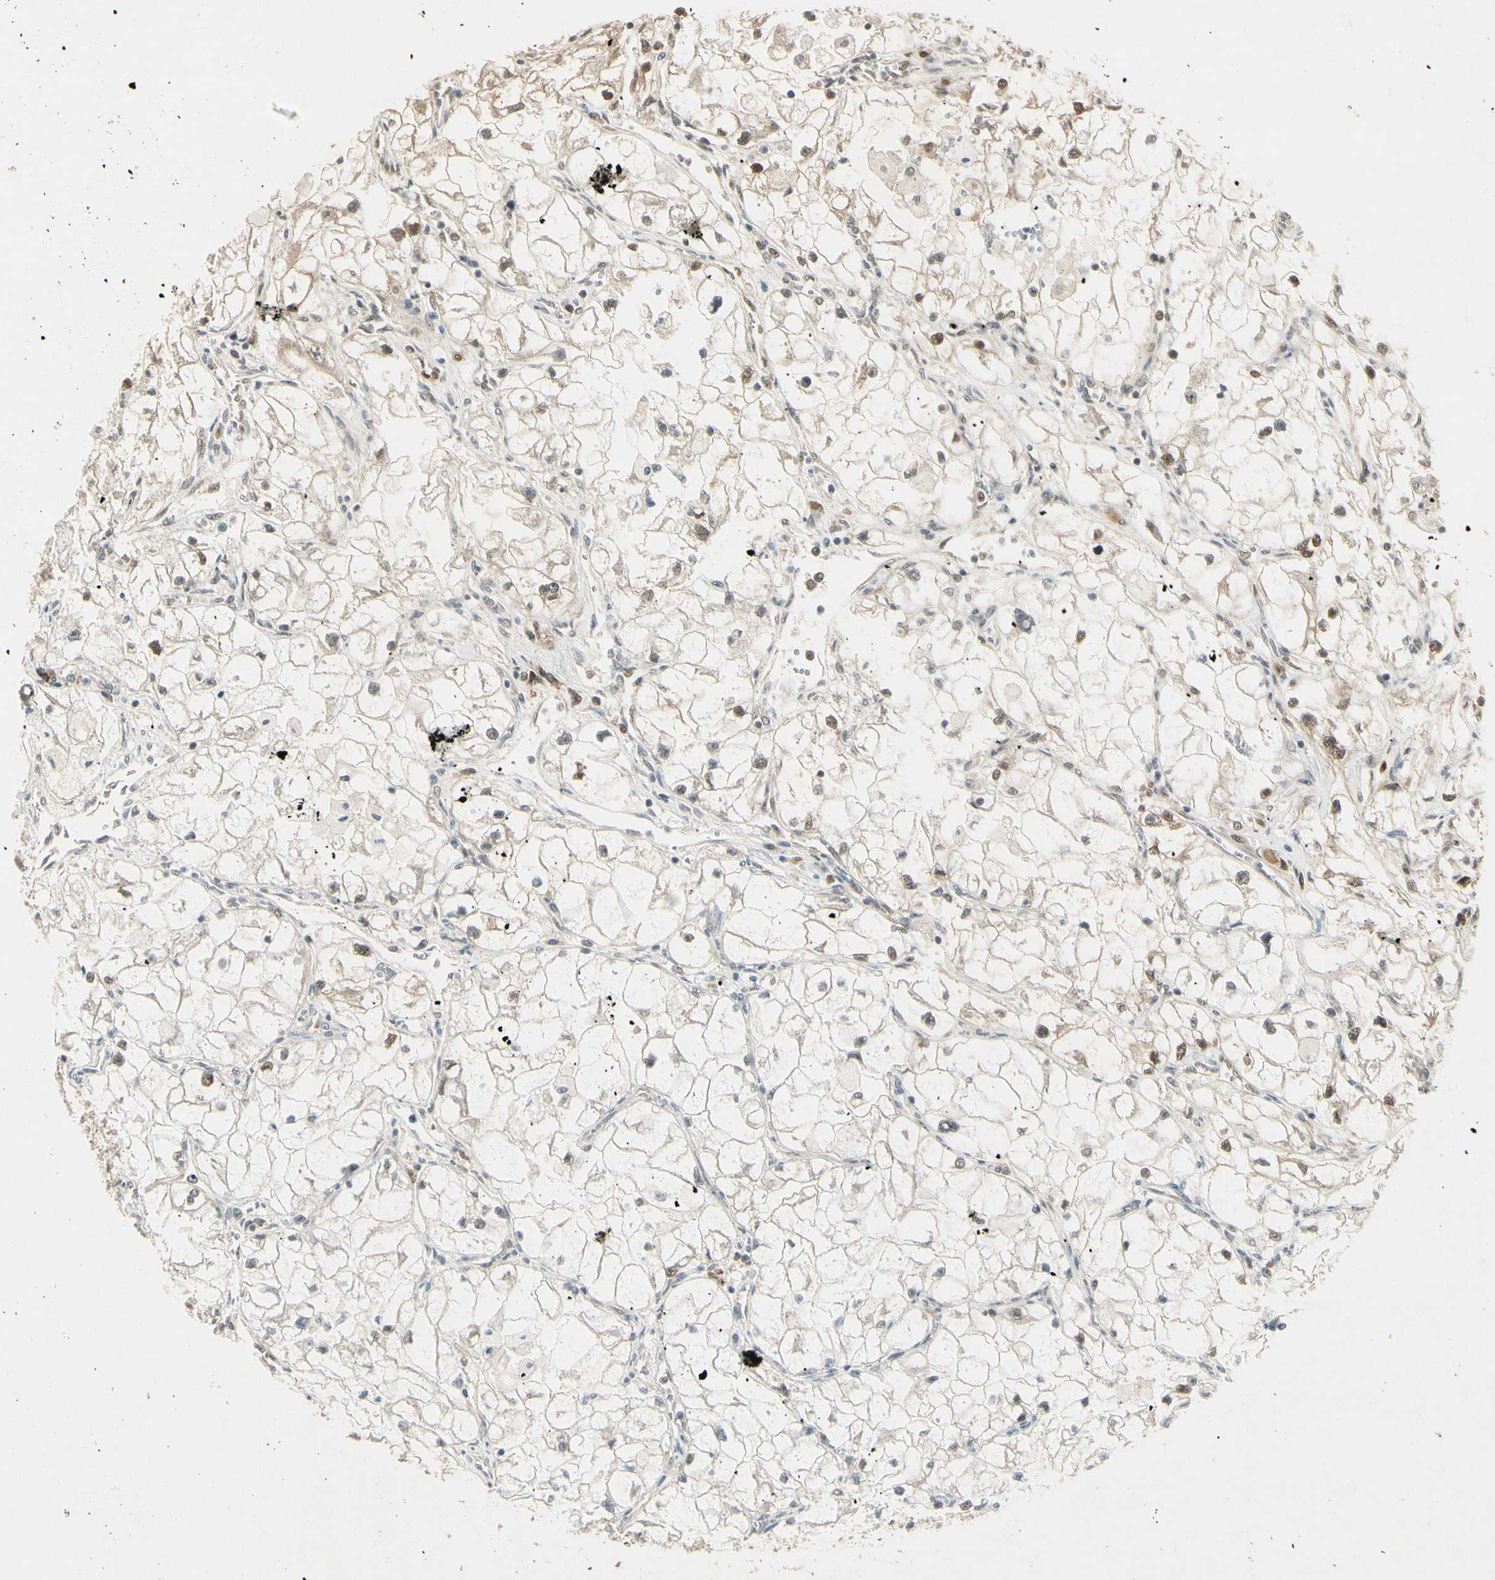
{"staining": {"intensity": "weak", "quantity": "<25%", "location": "cytoplasmic/membranous"}, "tissue": "renal cancer", "cell_type": "Tumor cells", "image_type": "cancer", "snomed": [{"axis": "morphology", "description": "Adenocarcinoma, NOS"}, {"axis": "topography", "description": "Kidney"}], "caption": "Immunohistochemical staining of renal cancer reveals no significant staining in tumor cells.", "gene": "IPO5", "patient": {"sex": "female", "age": 70}}